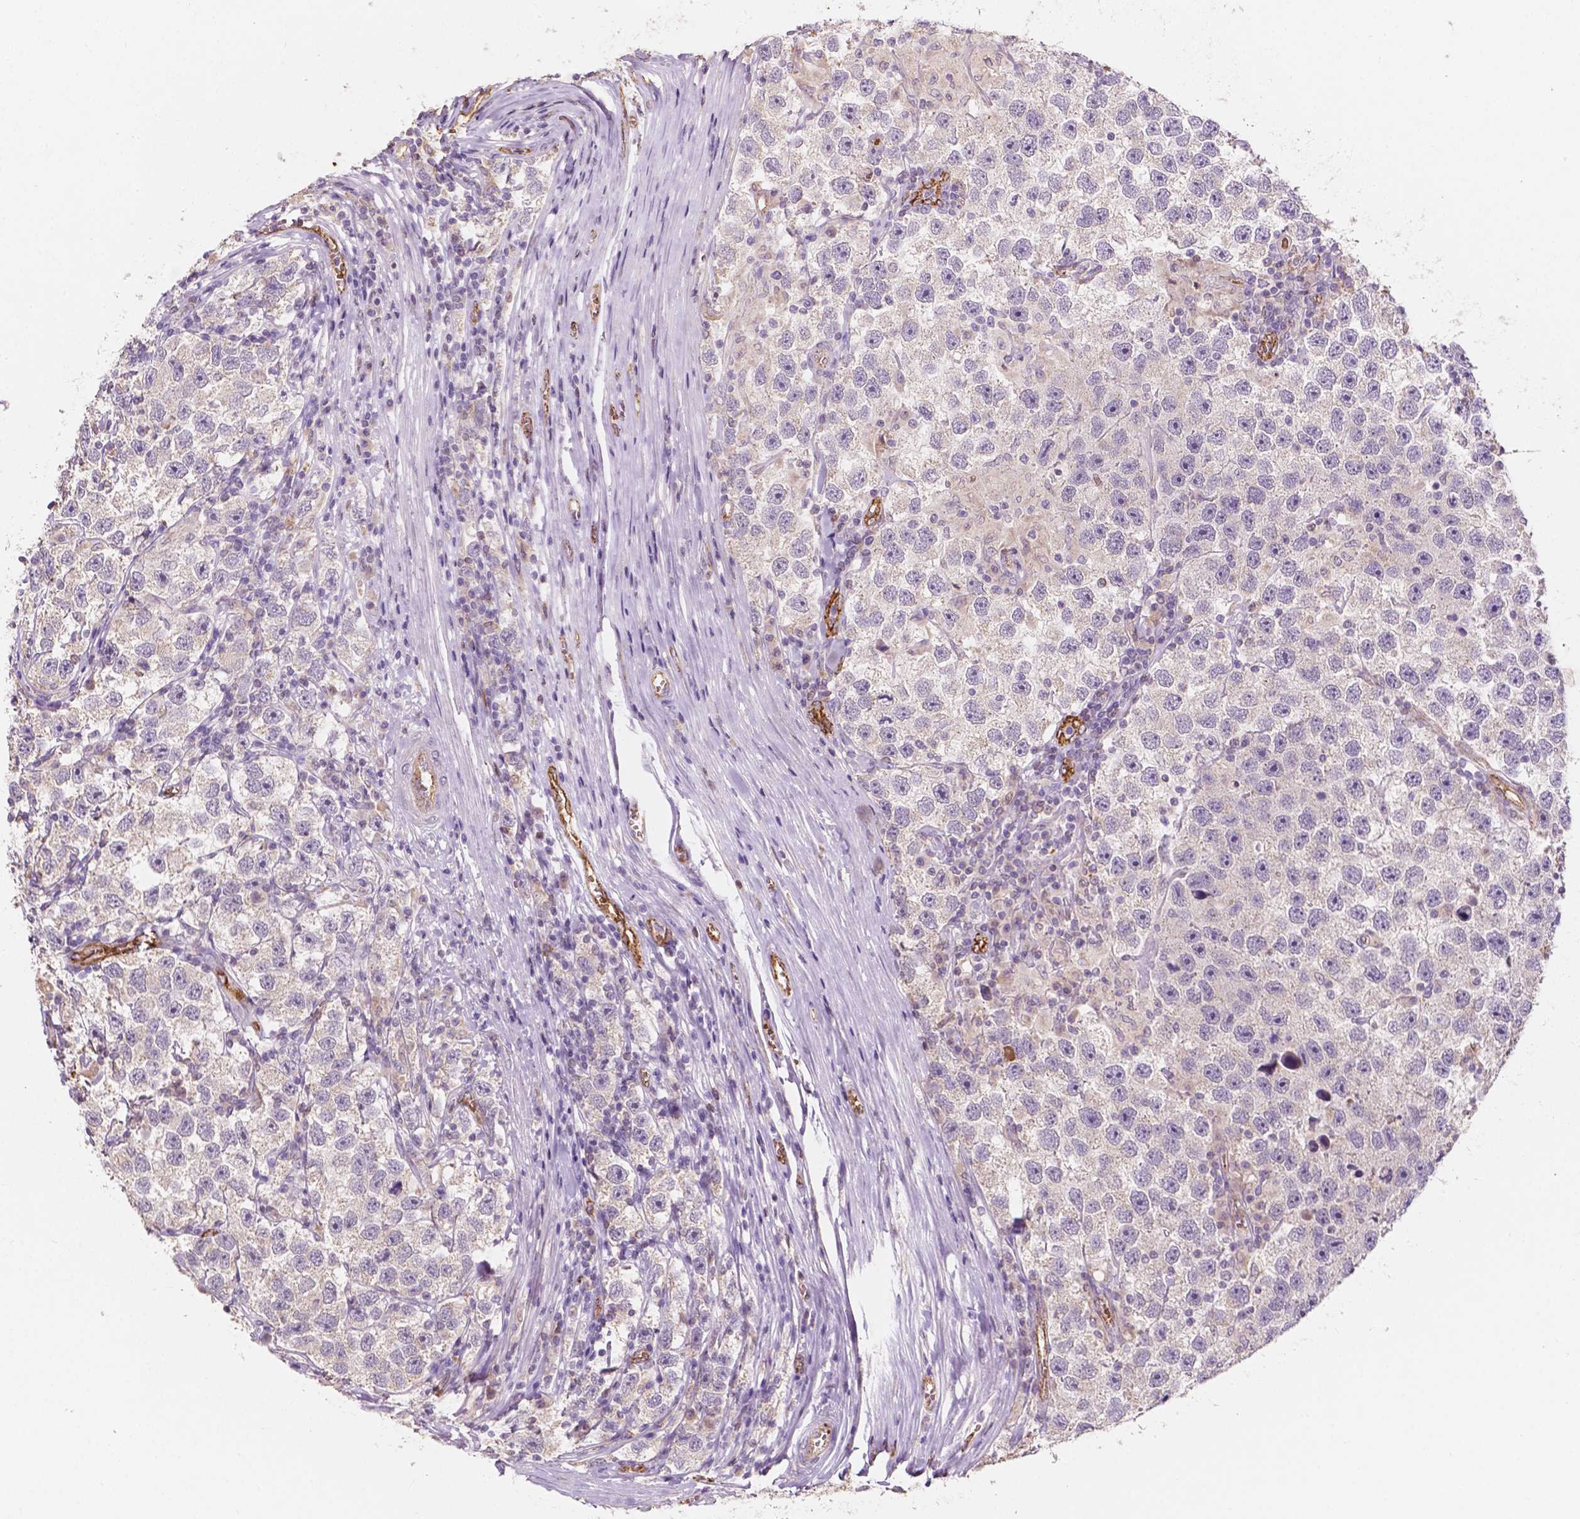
{"staining": {"intensity": "negative", "quantity": "none", "location": "none"}, "tissue": "testis cancer", "cell_type": "Tumor cells", "image_type": "cancer", "snomed": [{"axis": "morphology", "description": "Seminoma, NOS"}, {"axis": "topography", "description": "Testis"}], "caption": "Immunohistochemistry (IHC) of human testis cancer (seminoma) shows no staining in tumor cells.", "gene": "SLC22A4", "patient": {"sex": "male", "age": 26}}